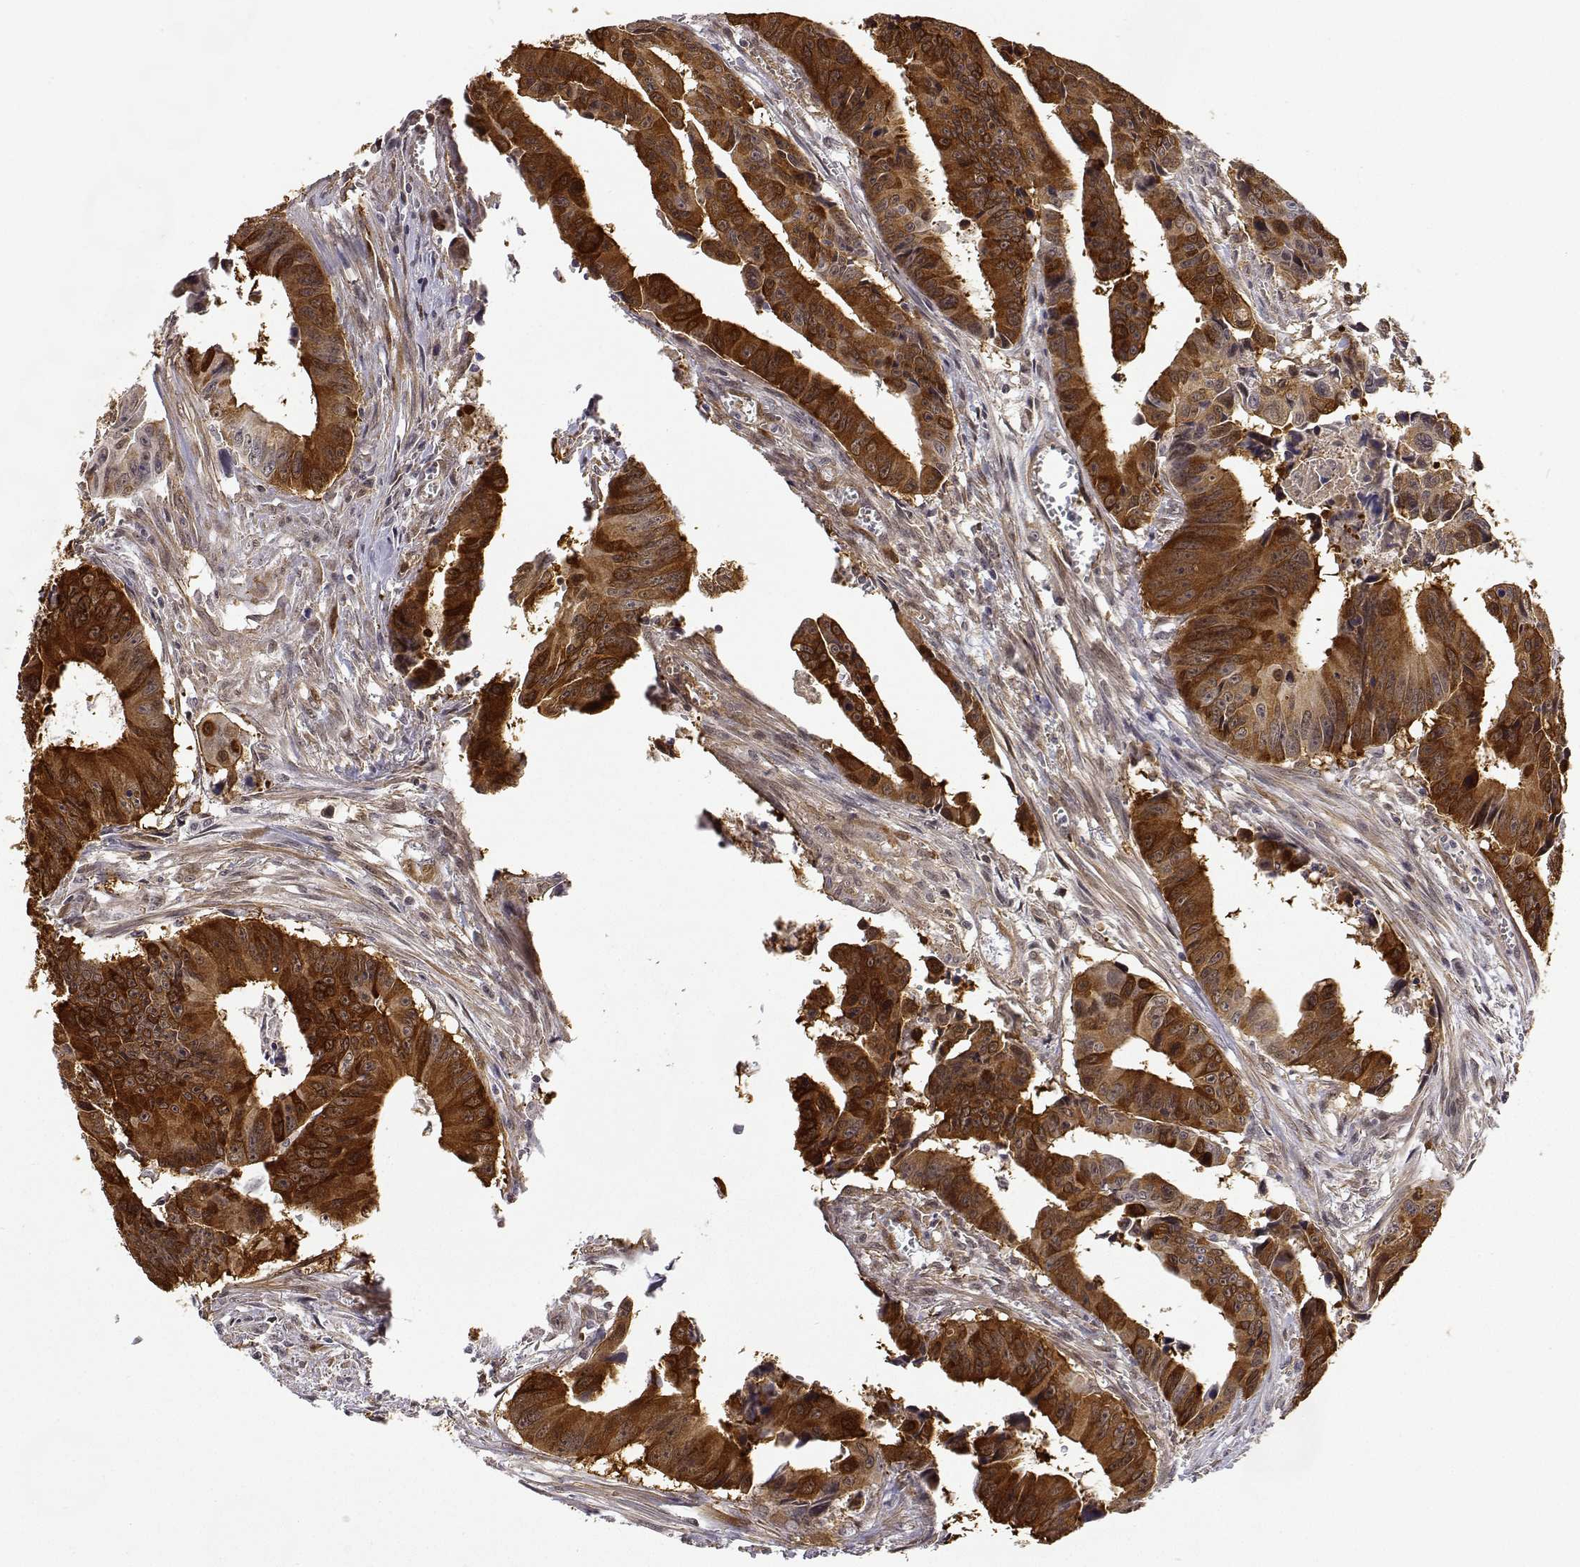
{"staining": {"intensity": "strong", "quantity": ">75%", "location": "cytoplasmic/membranous"}, "tissue": "colorectal cancer", "cell_type": "Tumor cells", "image_type": "cancer", "snomed": [{"axis": "morphology", "description": "Adenocarcinoma, NOS"}, {"axis": "topography", "description": "Colon"}], "caption": "A high amount of strong cytoplasmic/membranous expression is appreciated in about >75% of tumor cells in colorectal cancer (adenocarcinoma) tissue. (IHC, brightfield microscopy, high magnification).", "gene": "PHGDH", "patient": {"sex": "female", "age": 87}}